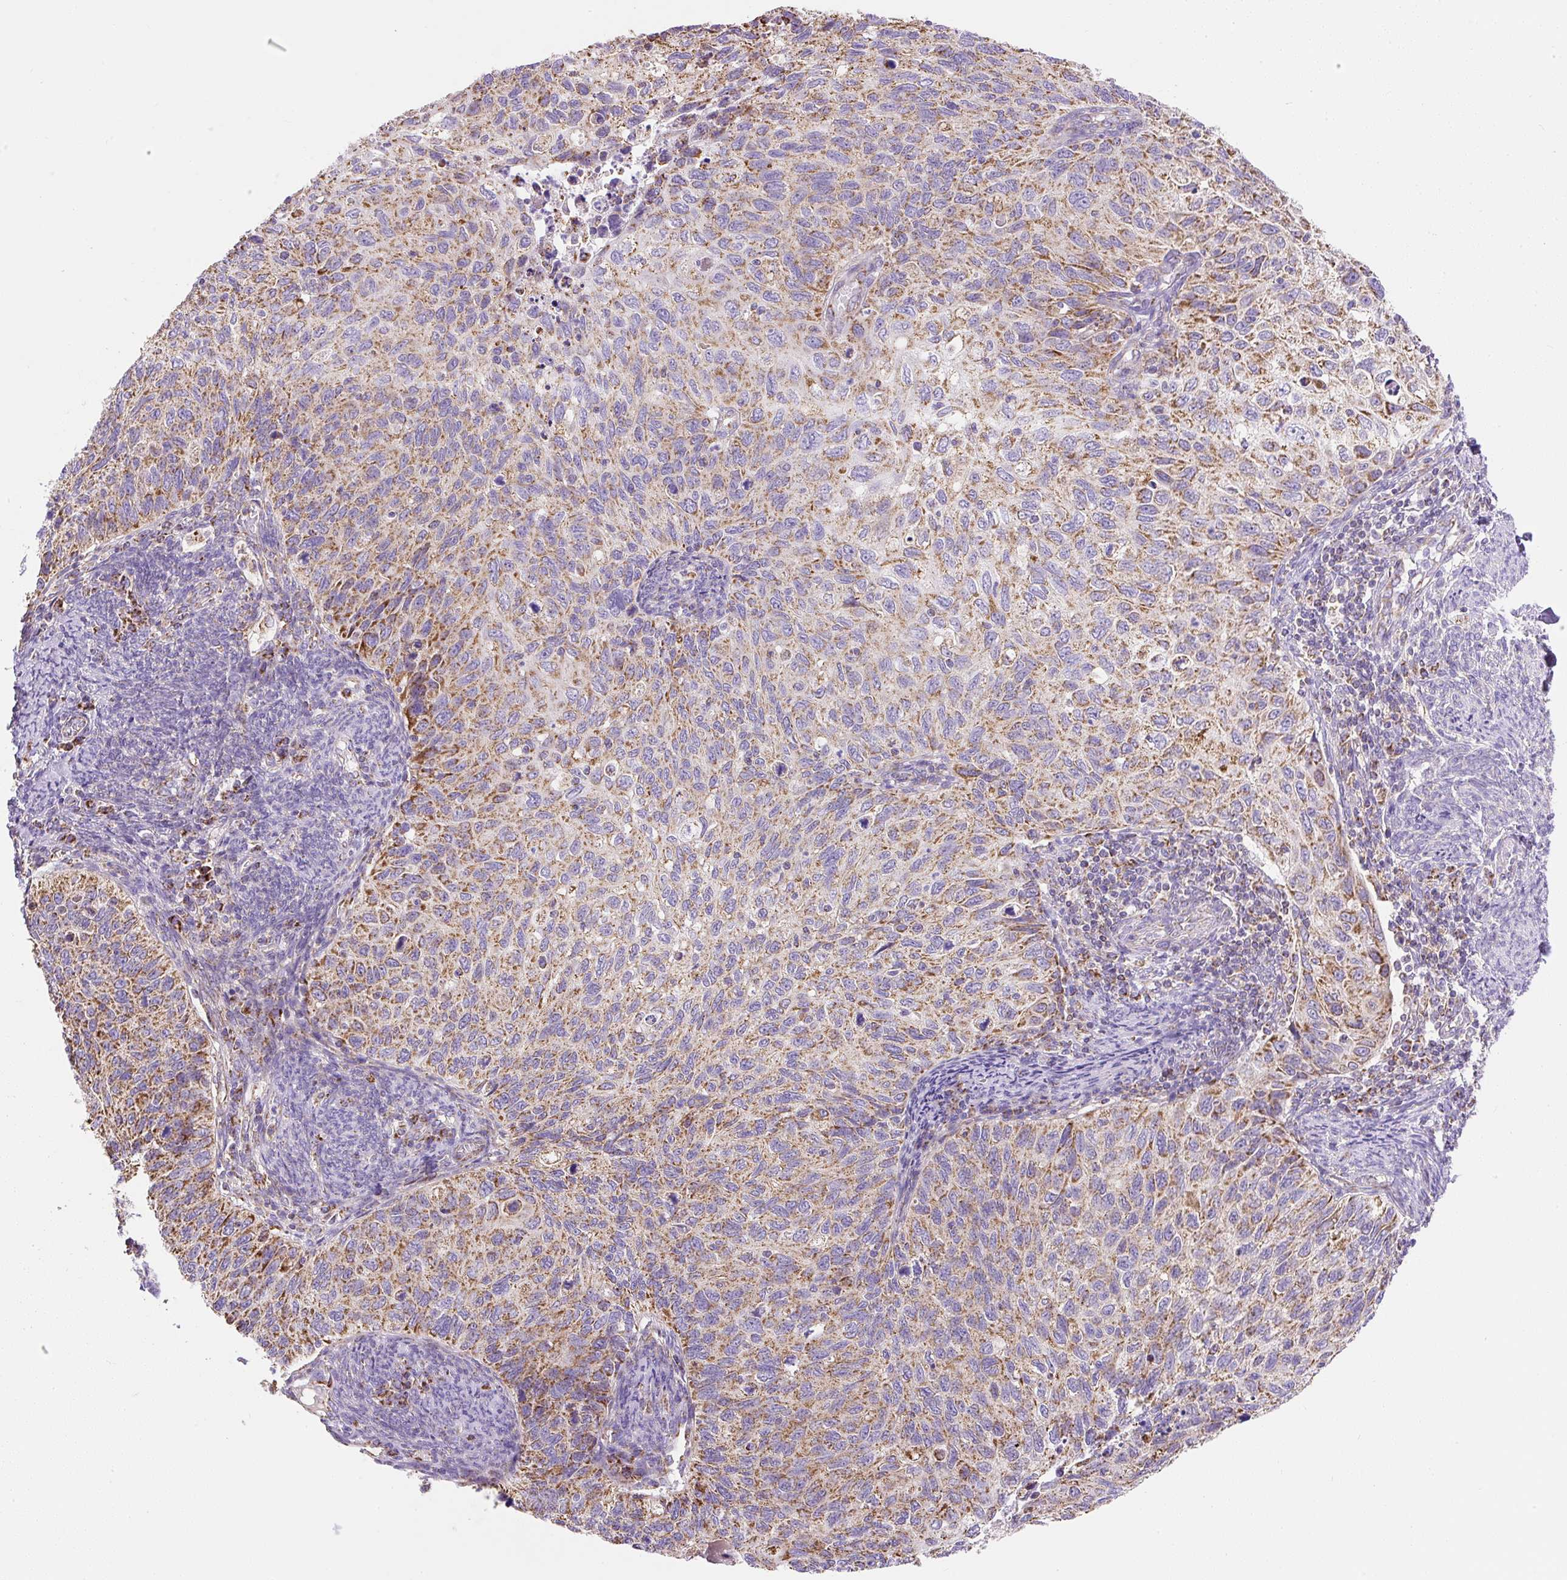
{"staining": {"intensity": "moderate", "quantity": ">75%", "location": "cytoplasmic/membranous"}, "tissue": "cervical cancer", "cell_type": "Tumor cells", "image_type": "cancer", "snomed": [{"axis": "morphology", "description": "Squamous cell carcinoma, NOS"}, {"axis": "topography", "description": "Cervix"}], "caption": "Immunohistochemistry photomicrograph of squamous cell carcinoma (cervical) stained for a protein (brown), which shows medium levels of moderate cytoplasmic/membranous staining in about >75% of tumor cells.", "gene": "DAAM2", "patient": {"sex": "female", "age": 70}}